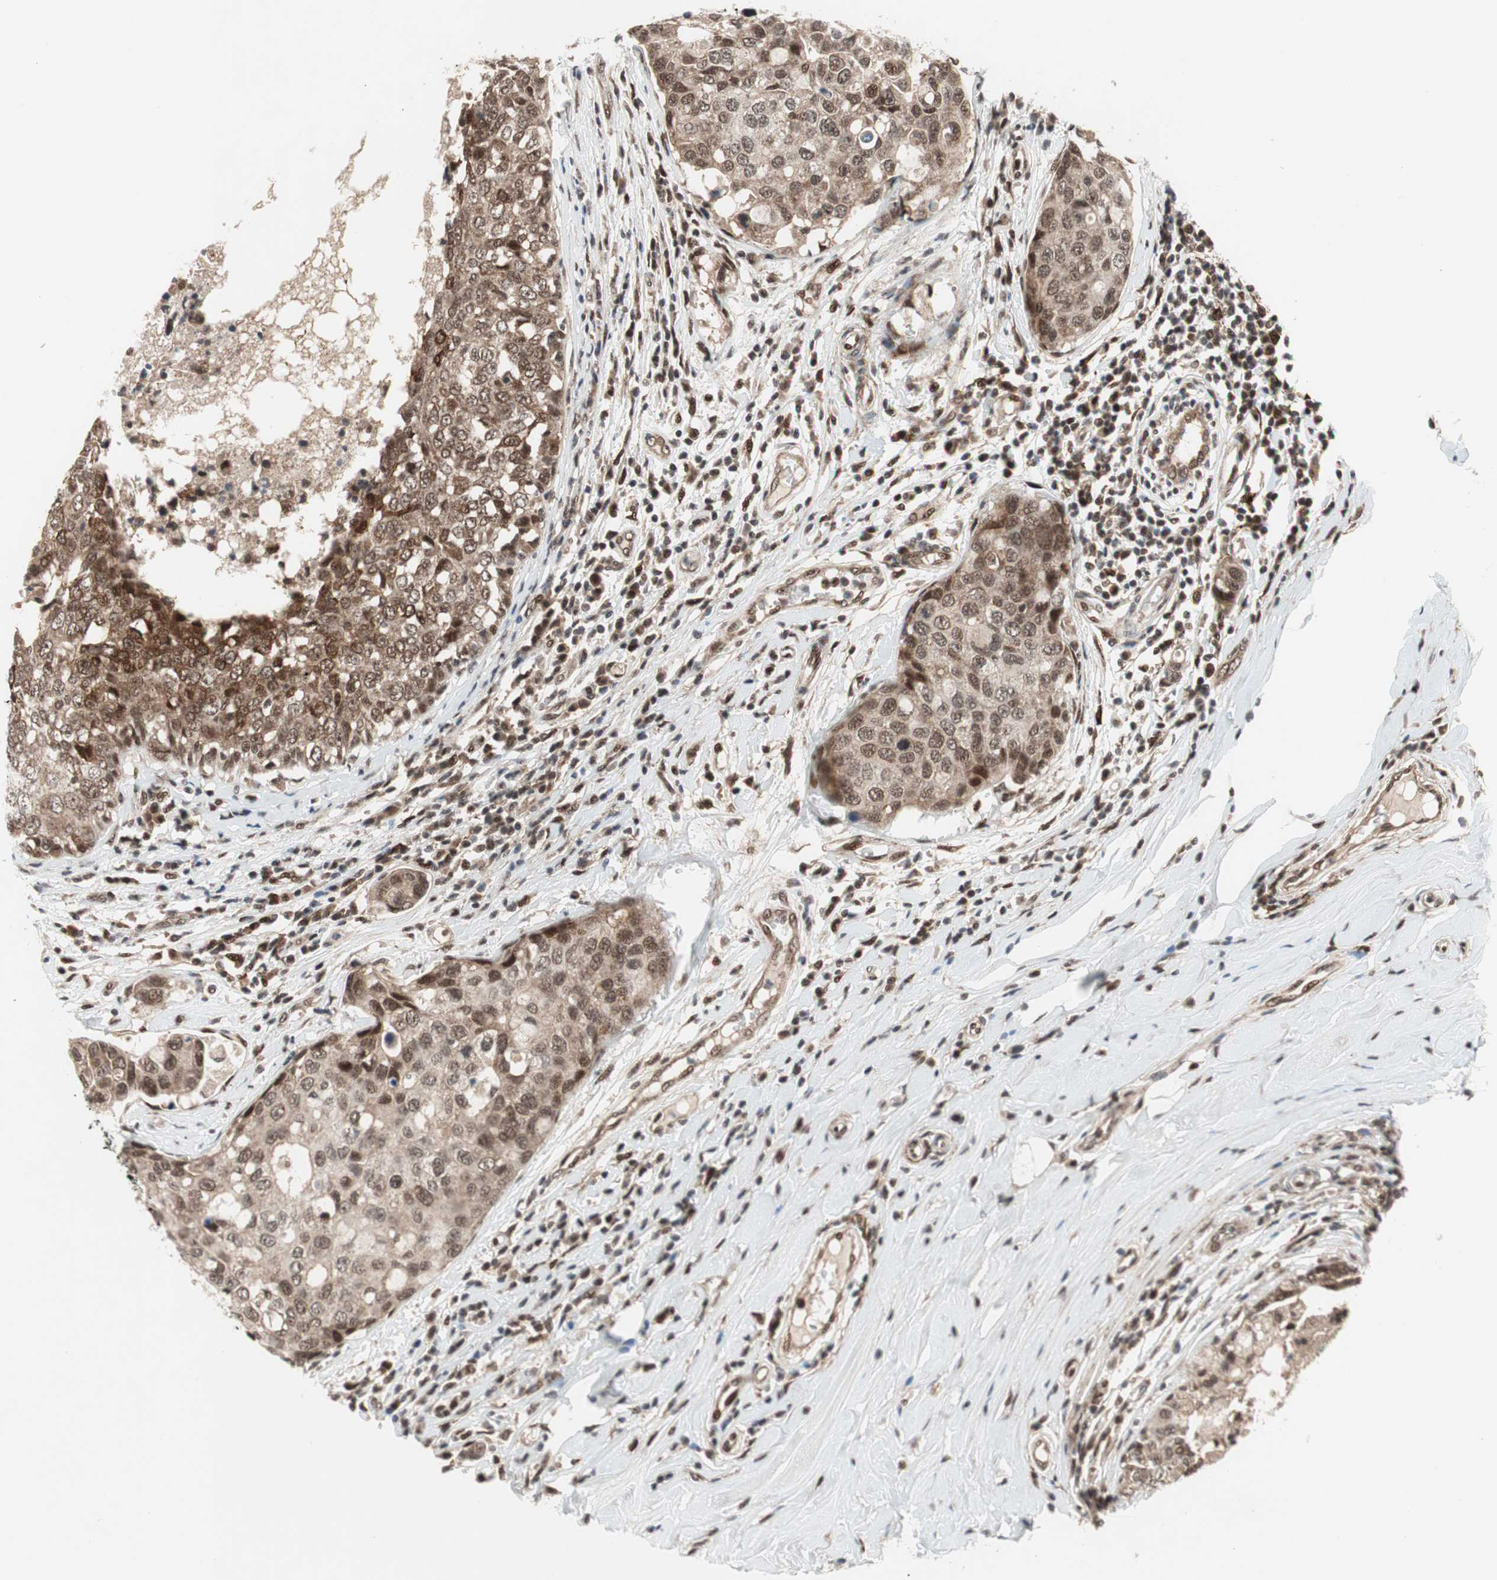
{"staining": {"intensity": "moderate", "quantity": ">75%", "location": "cytoplasmic/membranous,nuclear"}, "tissue": "breast cancer", "cell_type": "Tumor cells", "image_type": "cancer", "snomed": [{"axis": "morphology", "description": "Duct carcinoma"}, {"axis": "topography", "description": "Breast"}], "caption": "A brown stain labels moderate cytoplasmic/membranous and nuclear expression of a protein in breast cancer tumor cells. The staining was performed using DAB to visualize the protein expression in brown, while the nuclei were stained in blue with hematoxylin (Magnification: 20x).", "gene": "TCF12", "patient": {"sex": "female", "age": 27}}